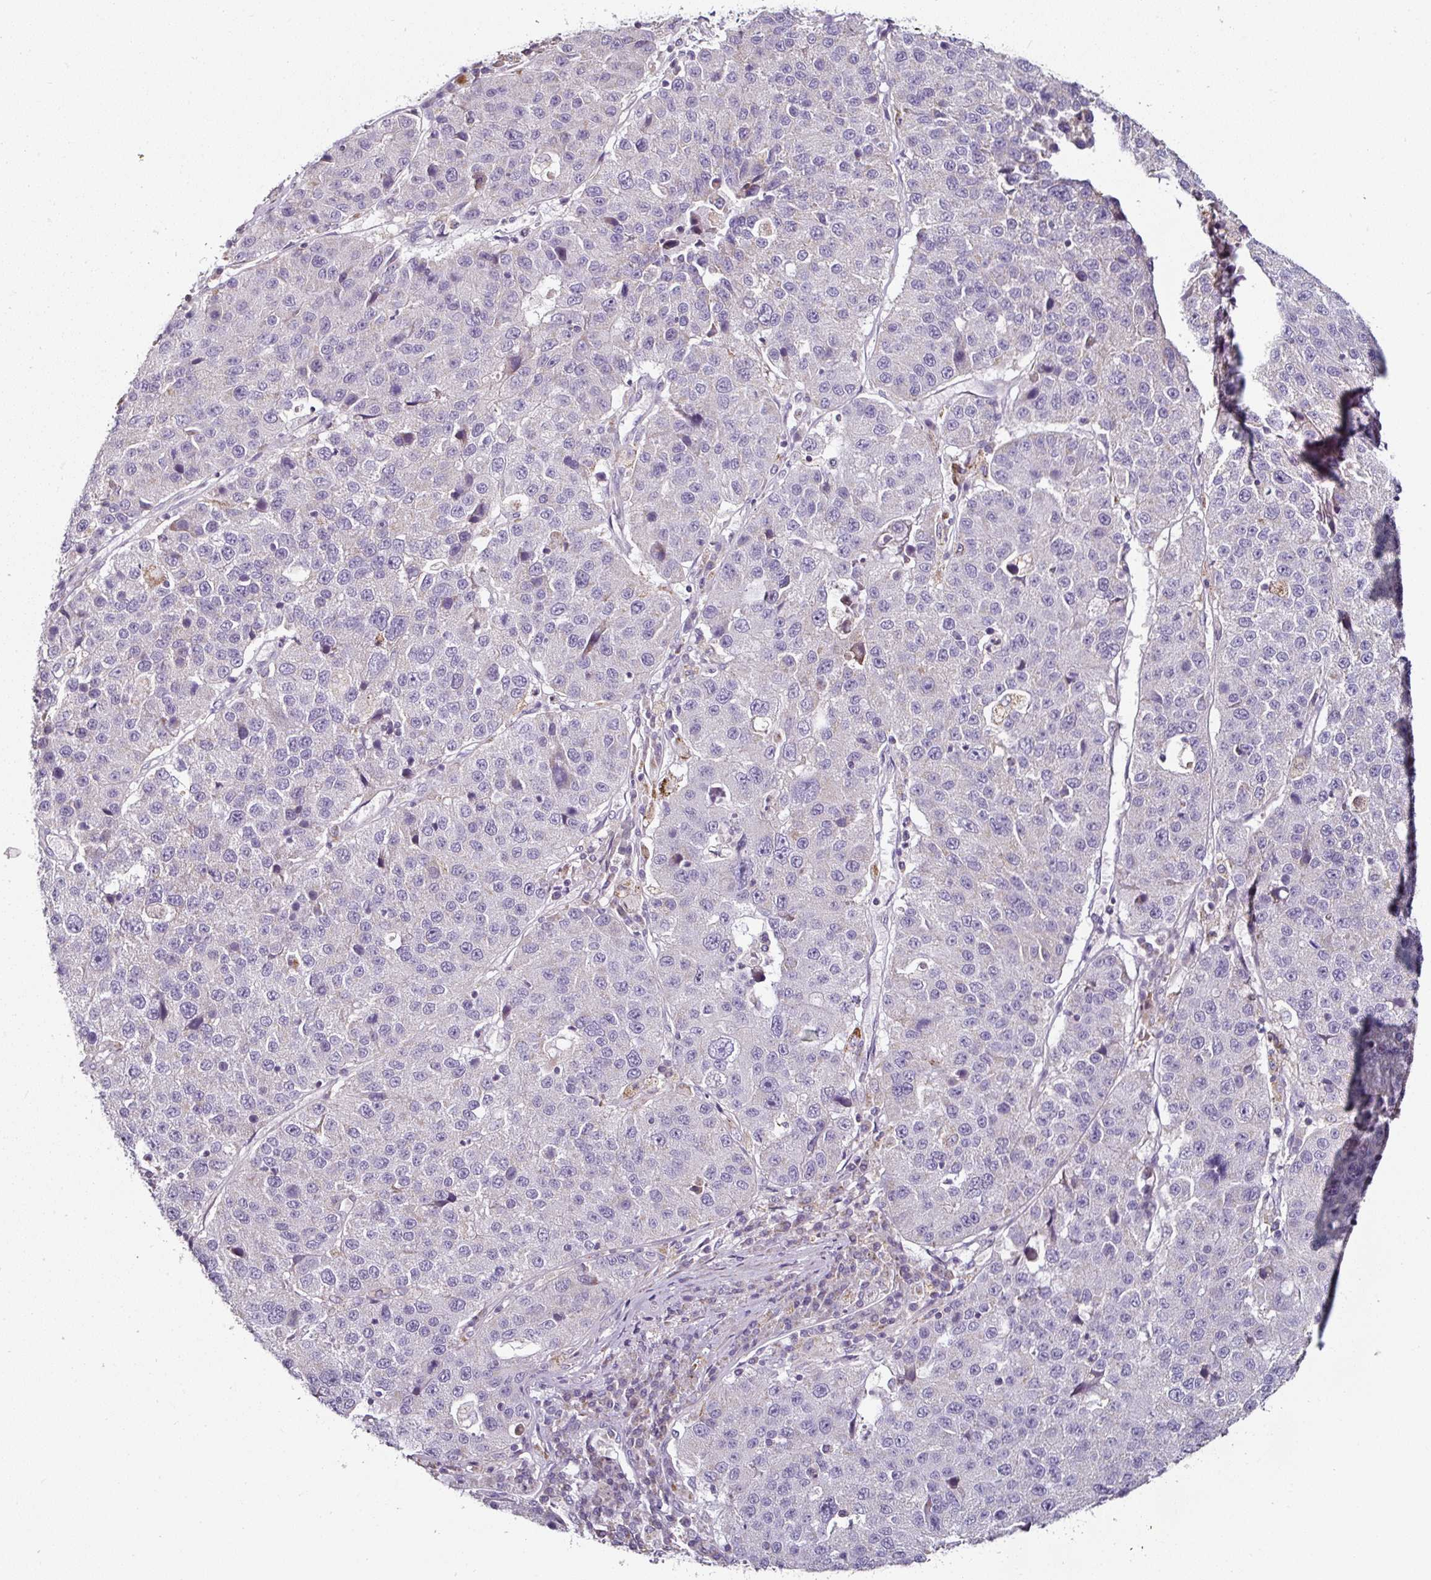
{"staining": {"intensity": "negative", "quantity": "none", "location": "none"}, "tissue": "stomach cancer", "cell_type": "Tumor cells", "image_type": "cancer", "snomed": [{"axis": "morphology", "description": "Adenocarcinoma, NOS"}, {"axis": "topography", "description": "Stomach"}], "caption": "The micrograph exhibits no staining of tumor cells in stomach cancer.", "gene": "CAP2", "patient": {"sex": "male", "age": 71}}